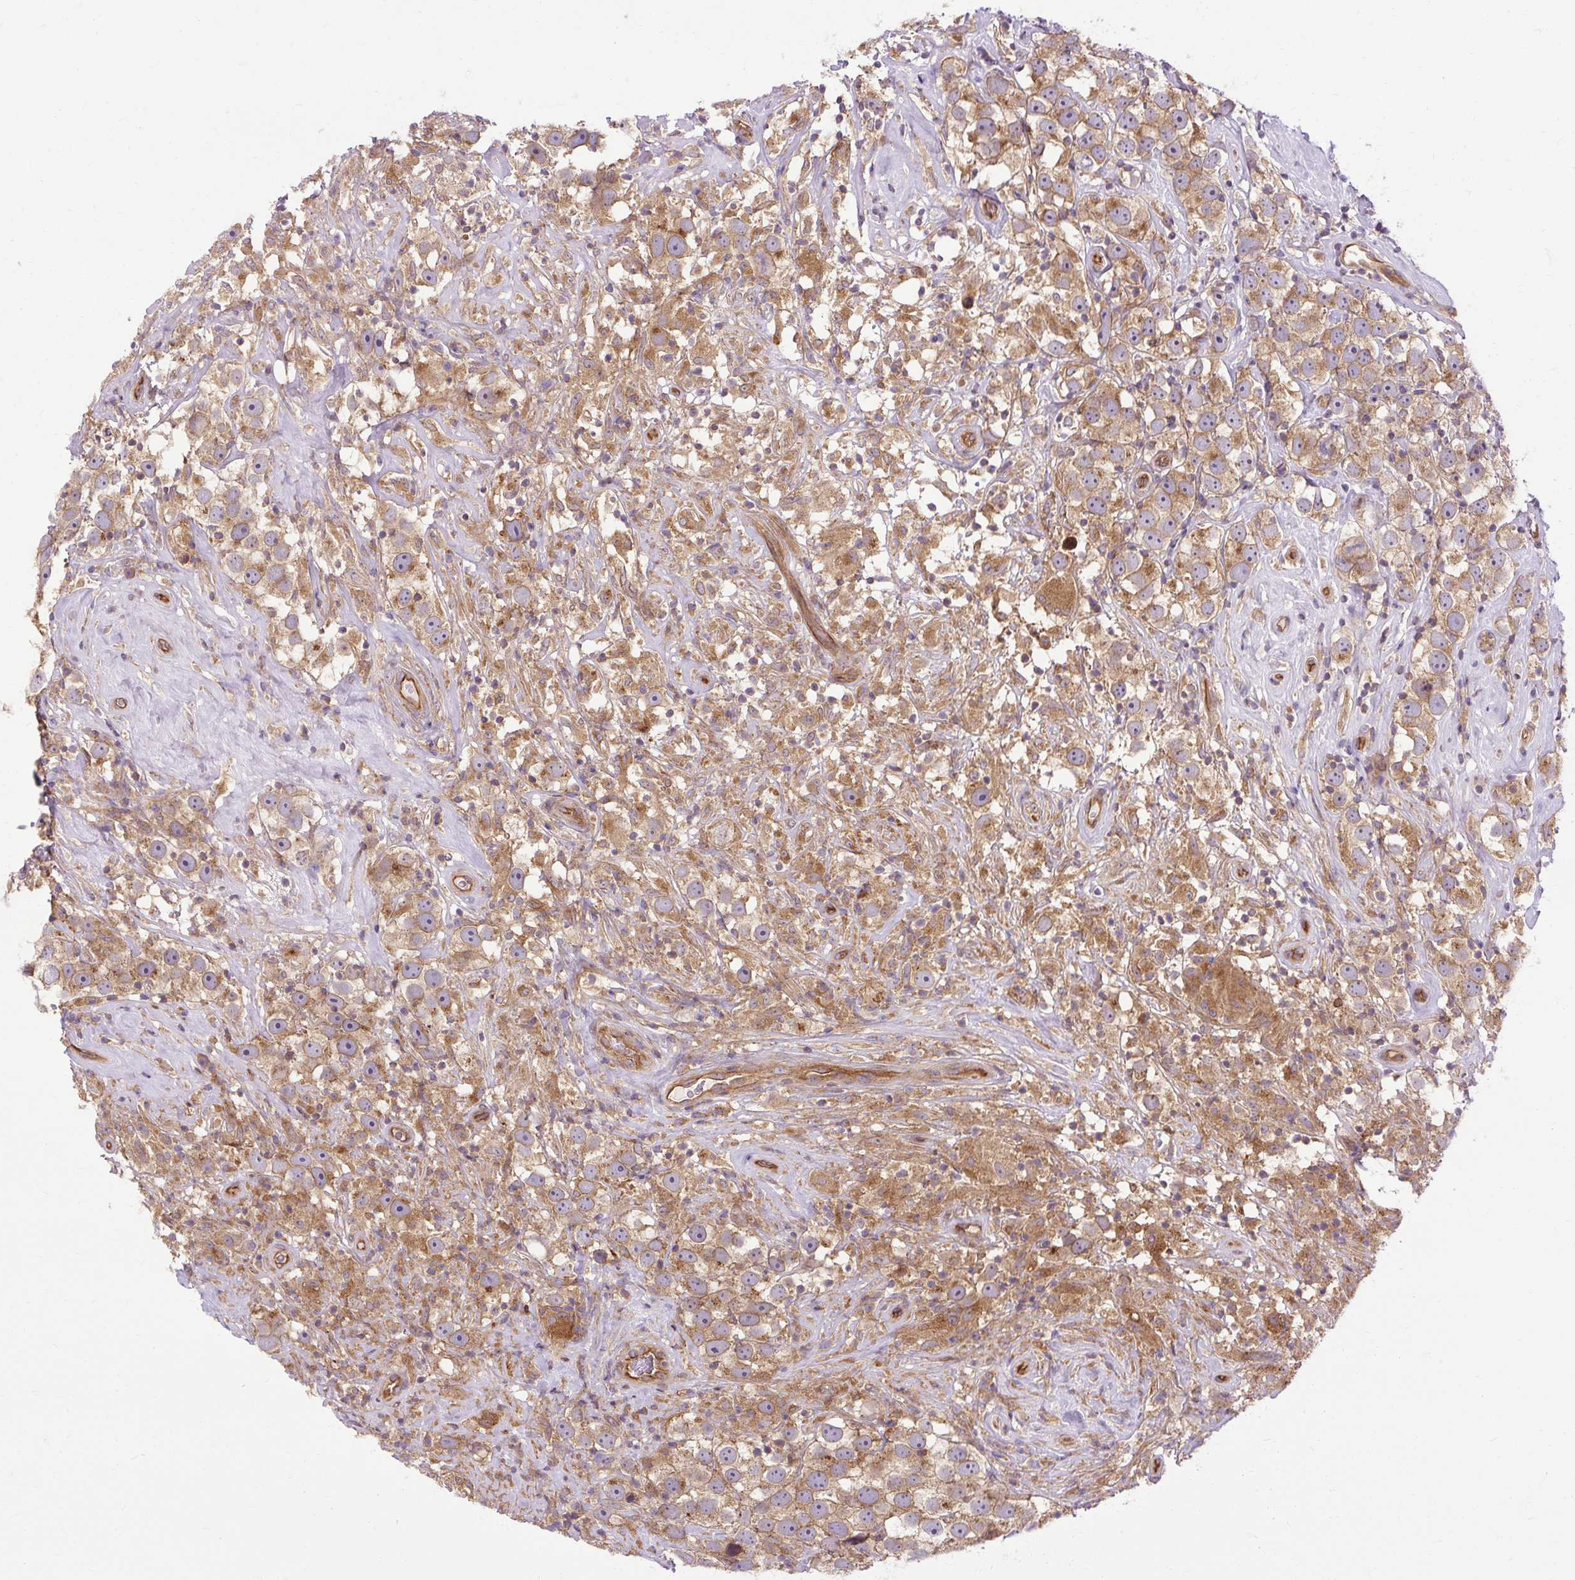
{"staining": {"intensity": "moderate", "quantity": ">75%", "location": "cytoplasmic/membranous"}, "tissue": "testis cancer", "cell_type": "Tumor cells", "image_type": "cancer", "snomed": [{"axis": "morphology", "description": "Seminoma, NOS"}, {"axis": "topography", "description": "Testis"}], "caption": "The histopathology image exhibits immunohistochemical staining of testis cancer. There is moderate cytoplasmic/membranous positivity is appreciated in about >75% of tumor cells. Nuclei are stained in blue.", "gene": "CCDC93", "patient": {"sex": "male", "age": 49}}